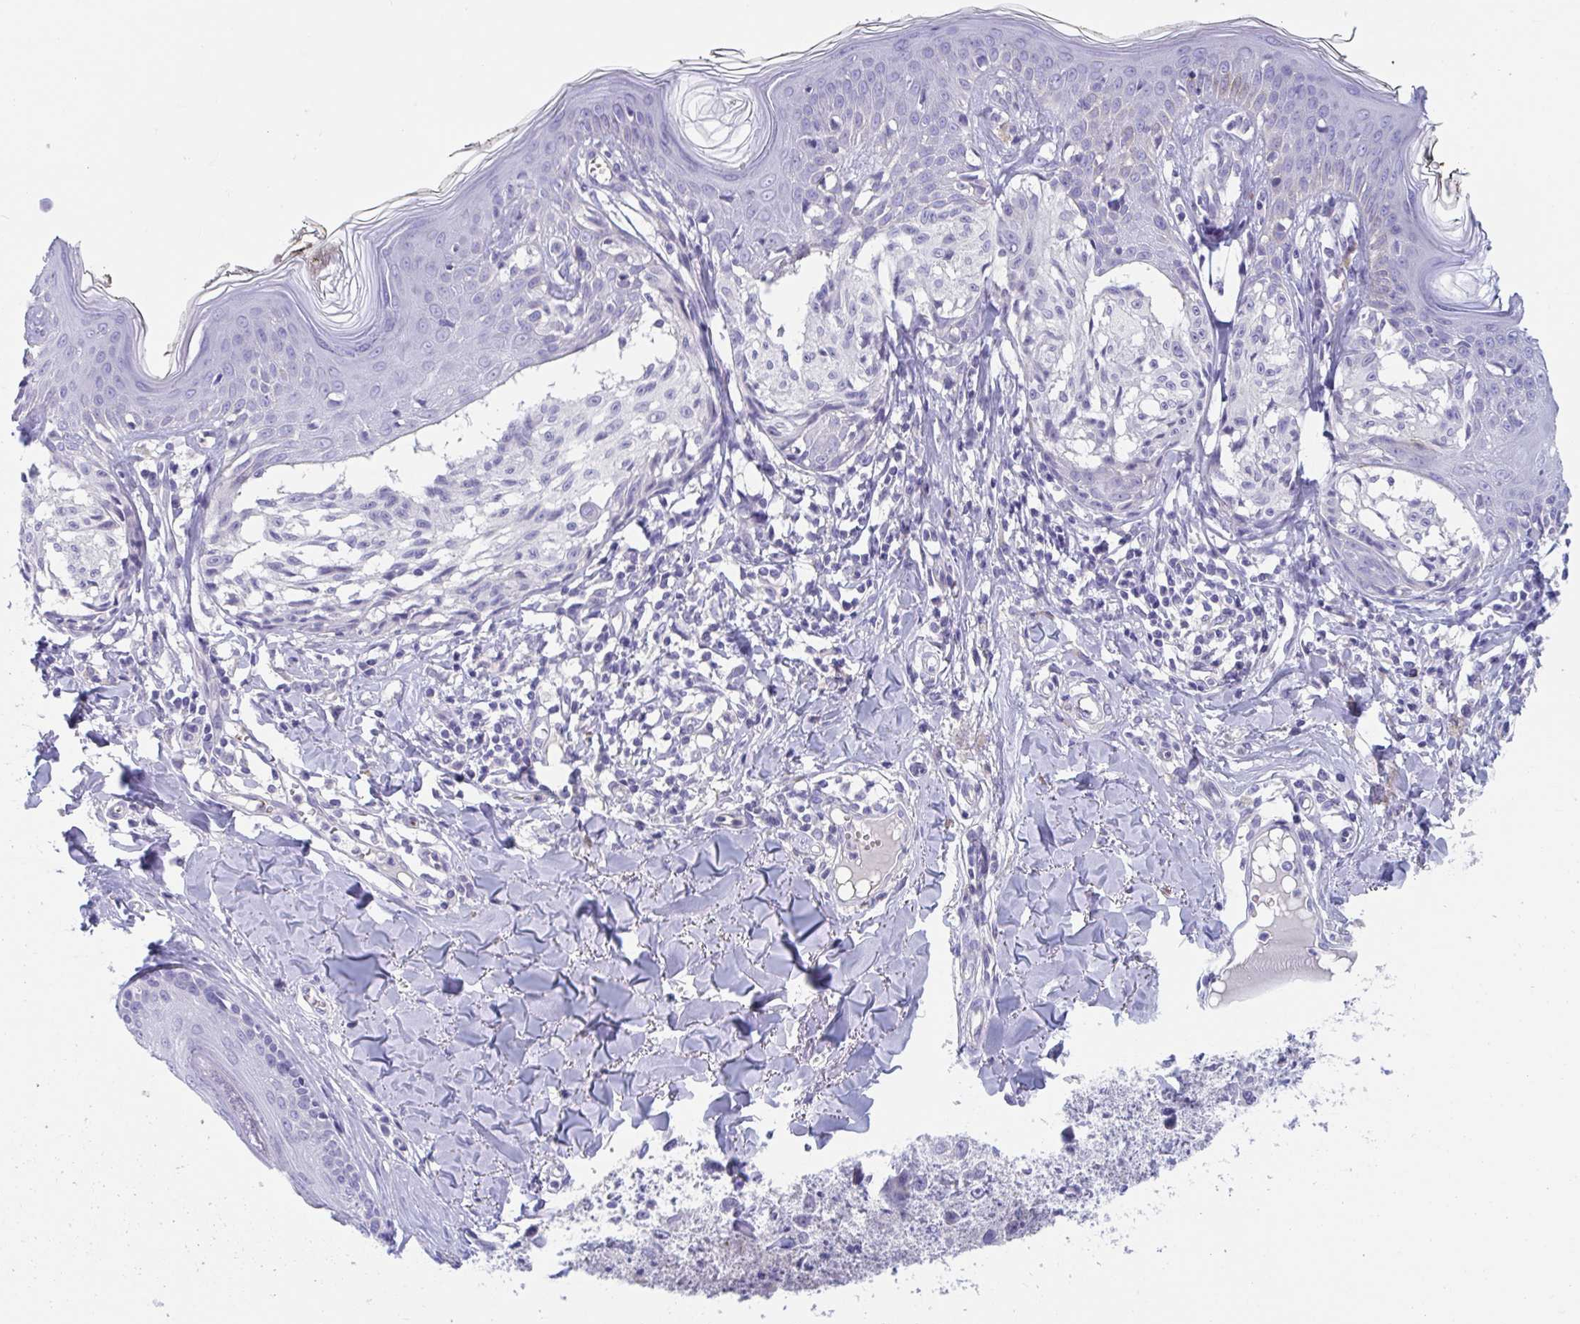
{"staining": {"intensity": "negative", "quantity": "none", "location": "none"}, "tissue": "melanoma", "cell_type": "Tumor cells", "image_type": "cancer", "snomed": [{"axis": "morphology", "description": "Malignant melanoma, NOS"}, {"axis": "topography", "description": "Skin"}], "caption": "Photomicrograph shows no protein staining in tumor cells of malignant melanoma tissue.", "gene": "TTC30B", "patient": {"sex": "female", "age": 43}}